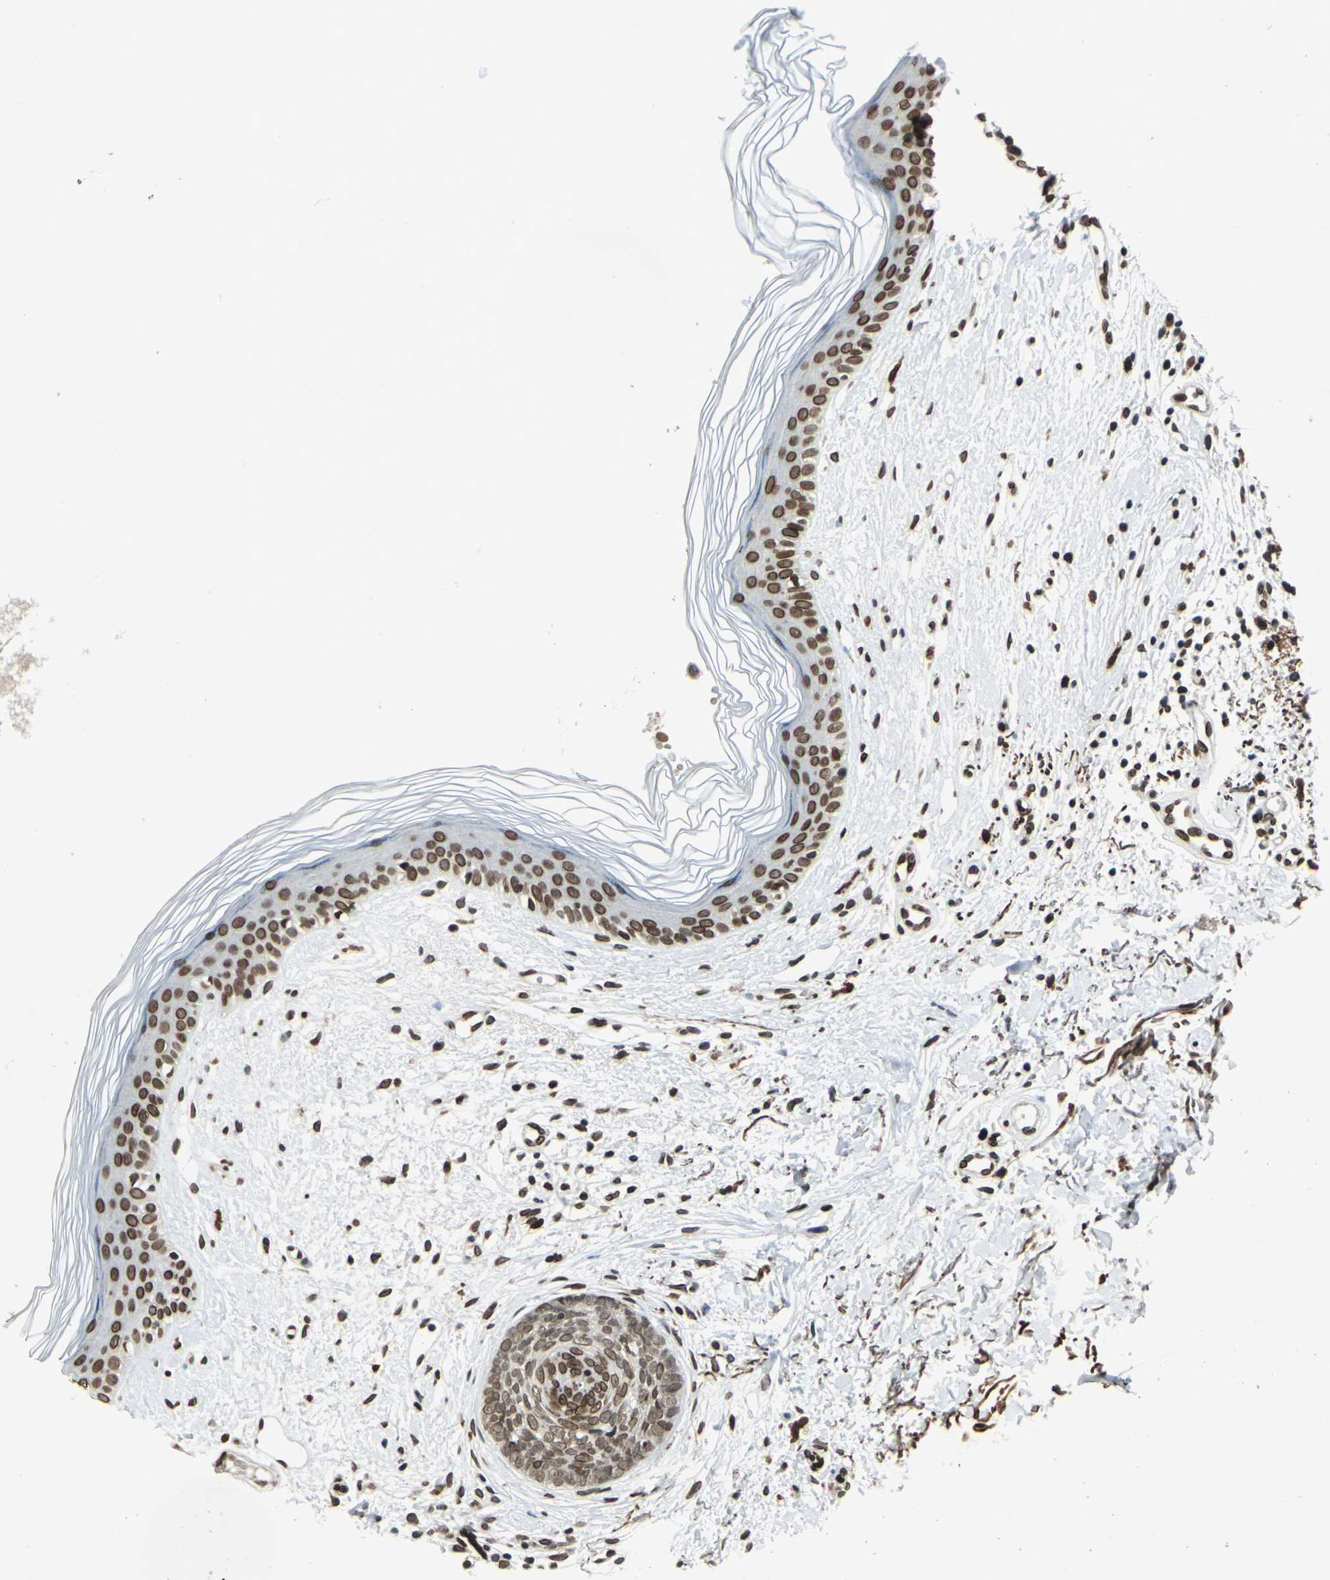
{"staining": {"intensity": "moderate", "quantity": ">75%", "location": "cytoplasmic/membranous,nuclear"}, "tissue": "skin cancer", "cell_type": "Tumor cells", "image_type": "cancer", "snomed": [{"axis": "morphology", "description": "Normal tissue, NOS"}, {"axis": "morphology", "description": "Basal cell carcinoma"}, {"axis": "topography", "description": "Skin"}], "caption": "High-magnification brightfield microscopy of basal cell carcinoma (skin) stained with DAB (brown) and counterstained with hematoxylin (blue). tumor cells exhibit moderate cytoplasmic/membranous and nuclear positivity is seen in about>75% of cells.", "gene": "ISY1", "patient": {"sex": "female", "age": 61}}